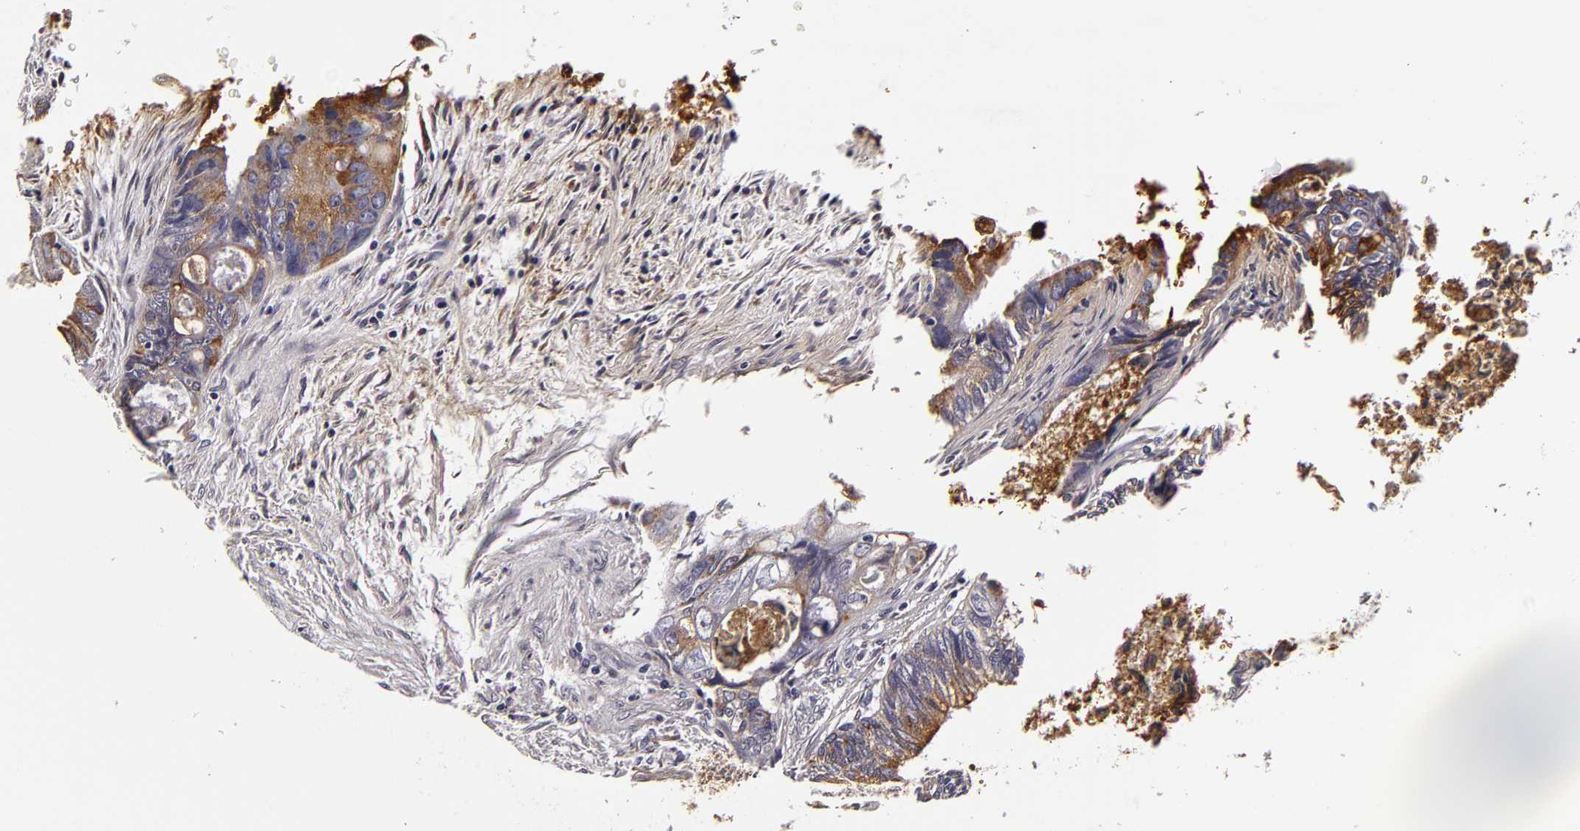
{"staining": {"intensity": "moderate", "quantity": "25%-75%", "location": "cytoplasmic/membranous"}, "tissue": "colorectal cancer", "cell_type": "Tumor cells", "image_type": "cancer", "snomed": [{"axis": "morphology", "description": "Adenocarcinoma, NOS"}, {"axis": "topography", "description": "Rectum"}], "caption": "An image showing moderate cytoplasmic/membranous expression in approximately 25%-75% of tumor cells in colorectal adenocarcinoma, as visualized by brown immunohistochemical staining.", "gene": "LGALS3BP", "patient": {"sex": "female", "age": 57}}